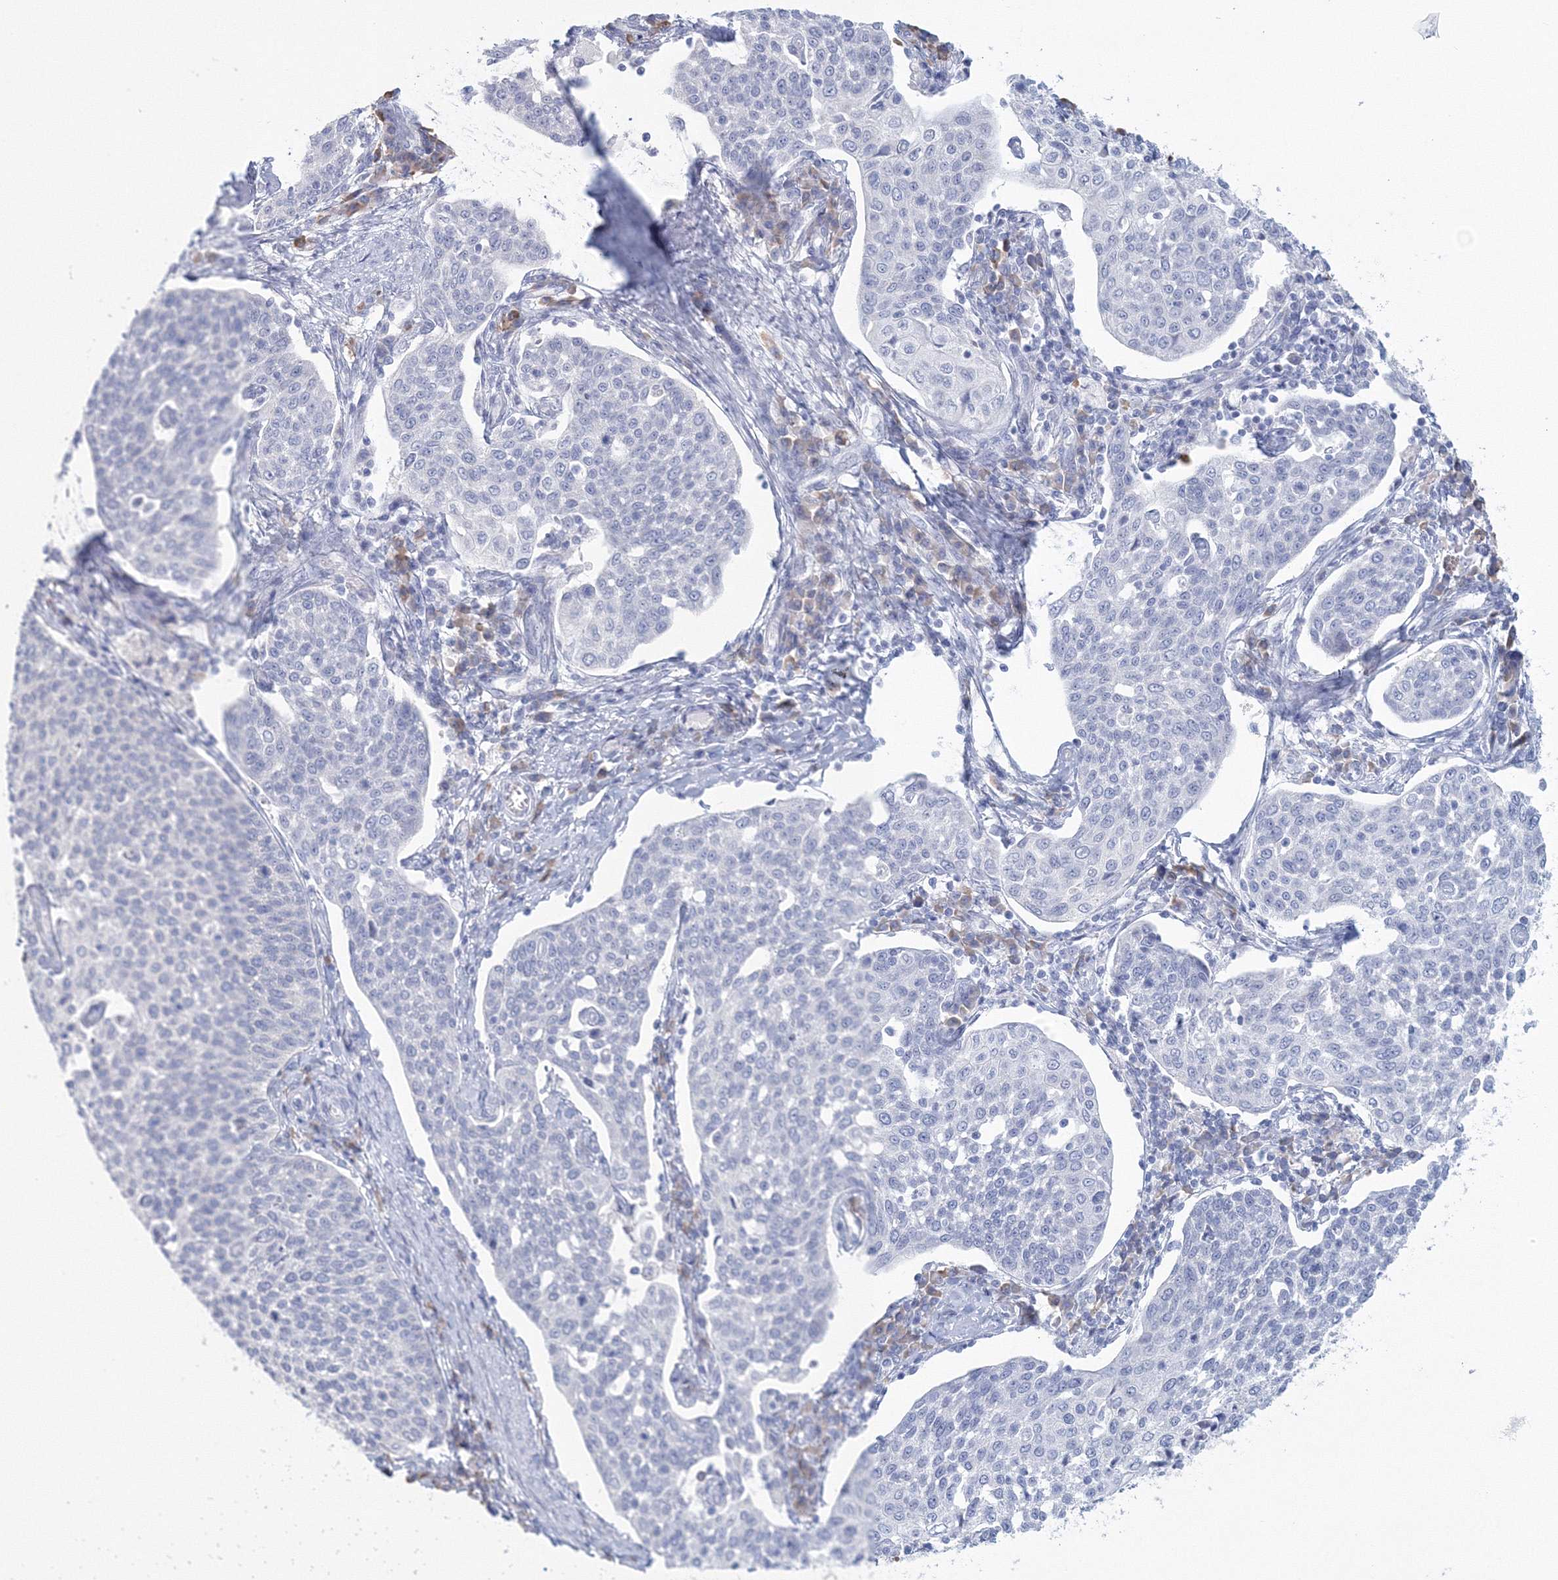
{"staining": {"intensity": "negative", "quantity": "none", "location": "none"}, "tissue": "cervical cancer", "cell_type": "Tumor cells", "image_type": "cancer", "snomed": [{"axis": "morphology", "description": "Squamous cell carcinoma, NOS"}, {"axis": "topography", "description": "Cervix"}], "caption": "Tumor cells show no significant positivity in cervical cancer (squamous cell carcinoma).", "gene": "VSIG1", "patient": {"sex": "female", "age": 34}}